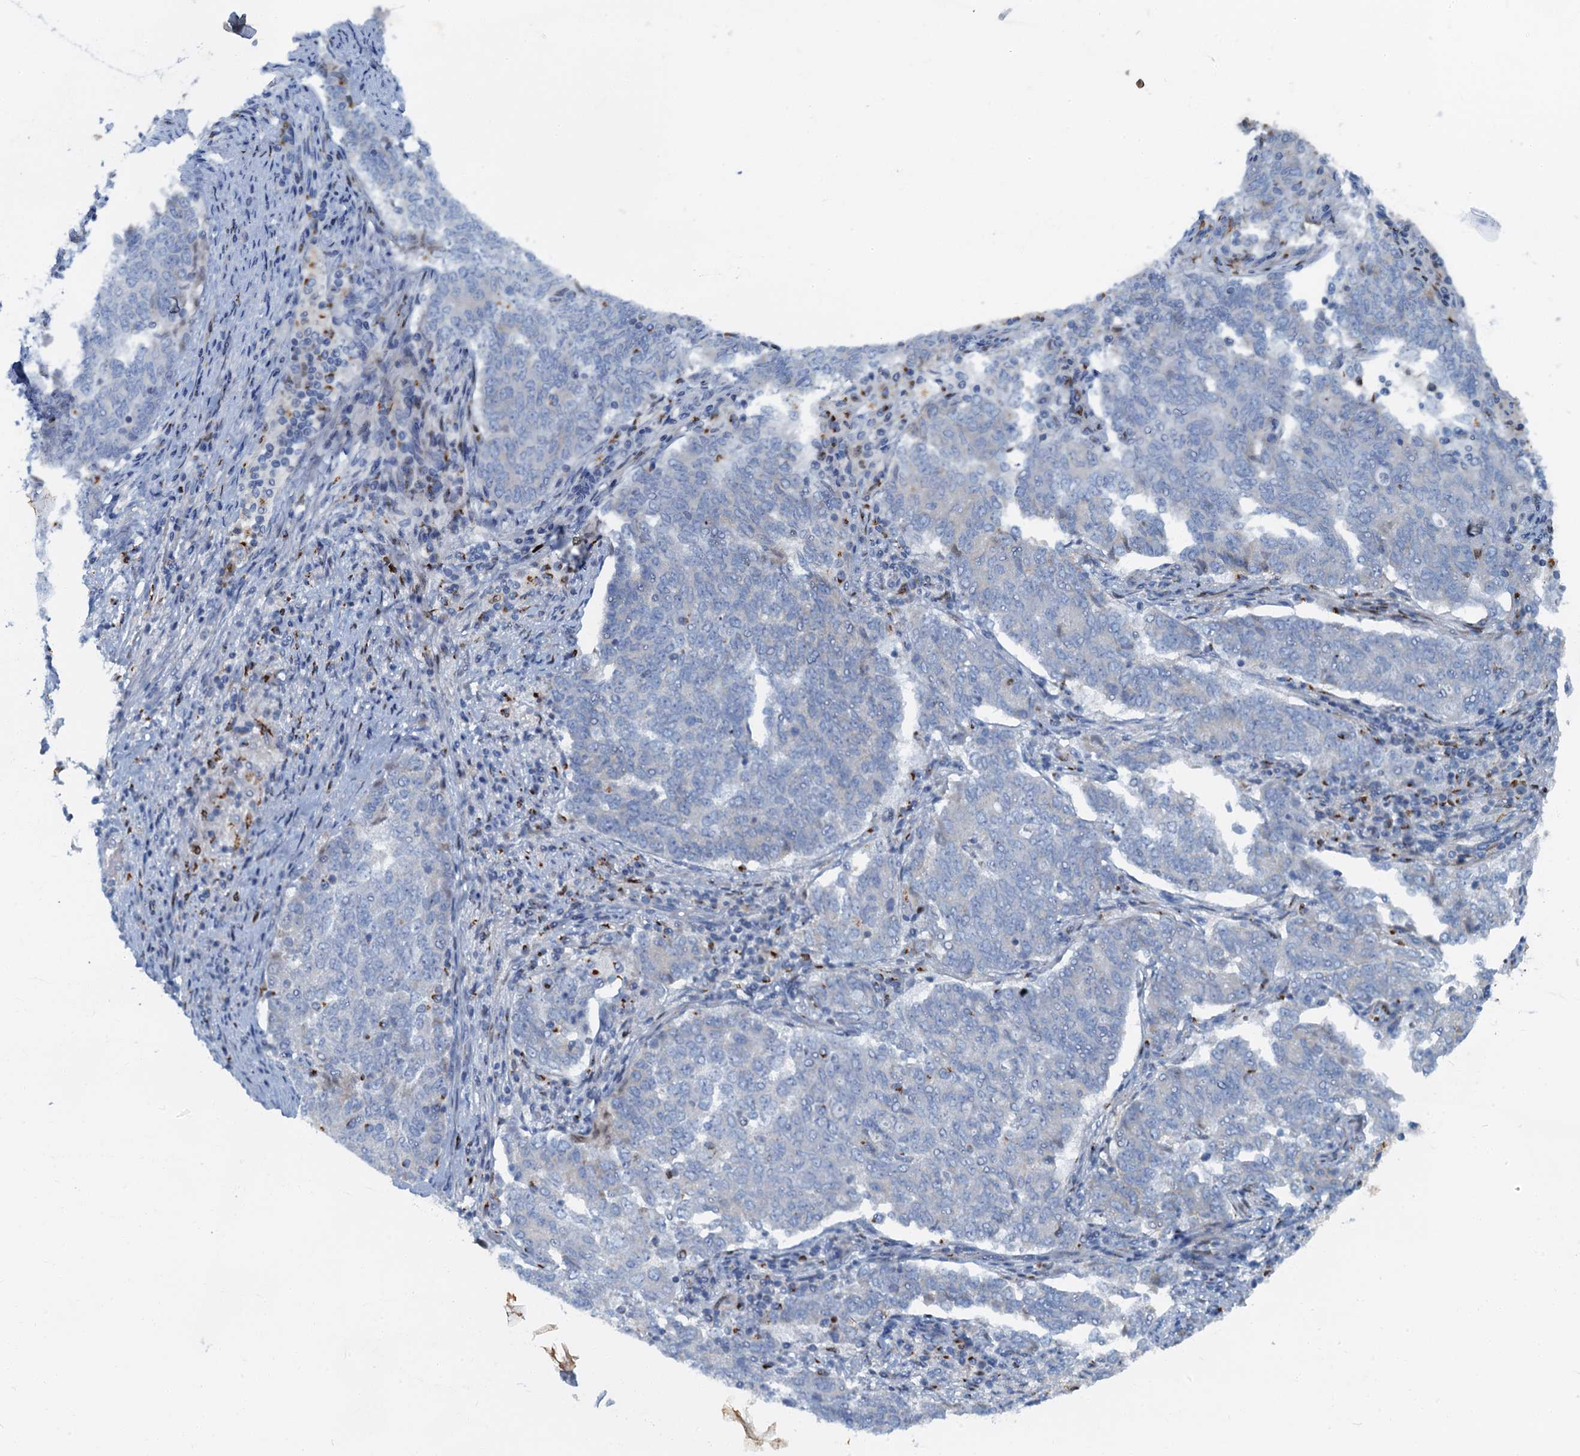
{"staining": {"intensity": "negative", "quantity": "none", "location": "none"}, "tissue": "endometrial cancer", "cell_type": "Tumor cells", "image_type": "cancer", "snomed": [{"axis": "morphology", "description": "Adenocarcinoma, NOS"}, {"axis": "topography", "description": "Endometrium"}], "caption": "Immunohistochemistry micrograph of neoplastic tissue: human endometrial cancer (adenocarcinoma) stained with DAB reveals no significant protein staining in tumor cells.", "gene": "LYPD3", "patient": {"sex": "female", "age": 80}}